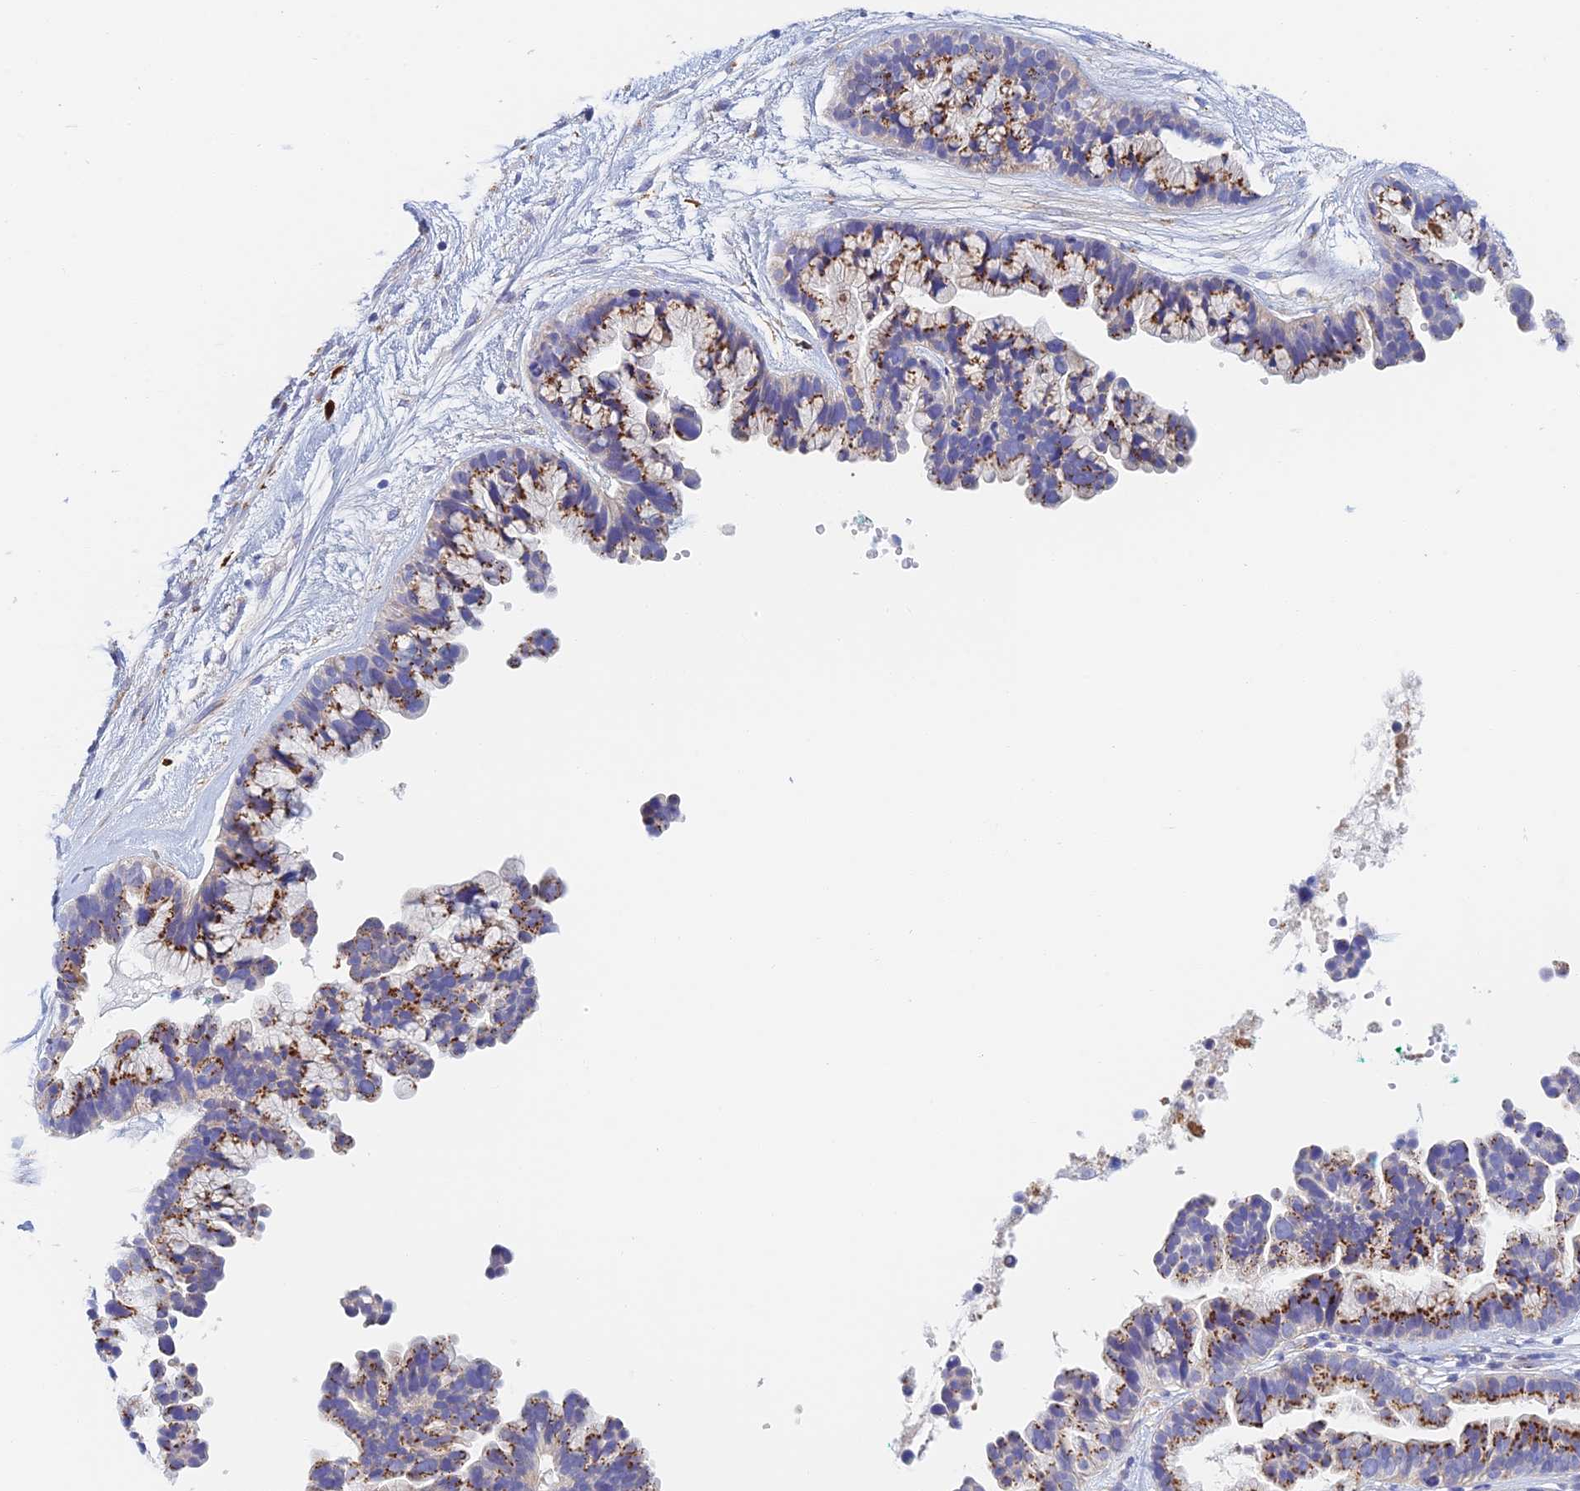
{"staining": {"intensity": "strong", "quantity": "25%-75%", "location": "cytoplasmic/membranous"}, "tissue": "ovarian cancer", "cell_type": "Tumor cells", "image_type": "cancer", "snomed": [{"axis": "morphology", "description": "Cystadenocarcinoma, serous, NOS"}, {"axis": "topography", "description": "Ovary"}], "caption": "About 25%-75% of tumor cells in human ovarian serous cystadenocarcinoma reveal strong cytoplasmic/membranous protein expression as visualized by brown immunohistochemical staining.", "gene": "SLC24A3", "patient": {"sex": "female", "age": 56}}